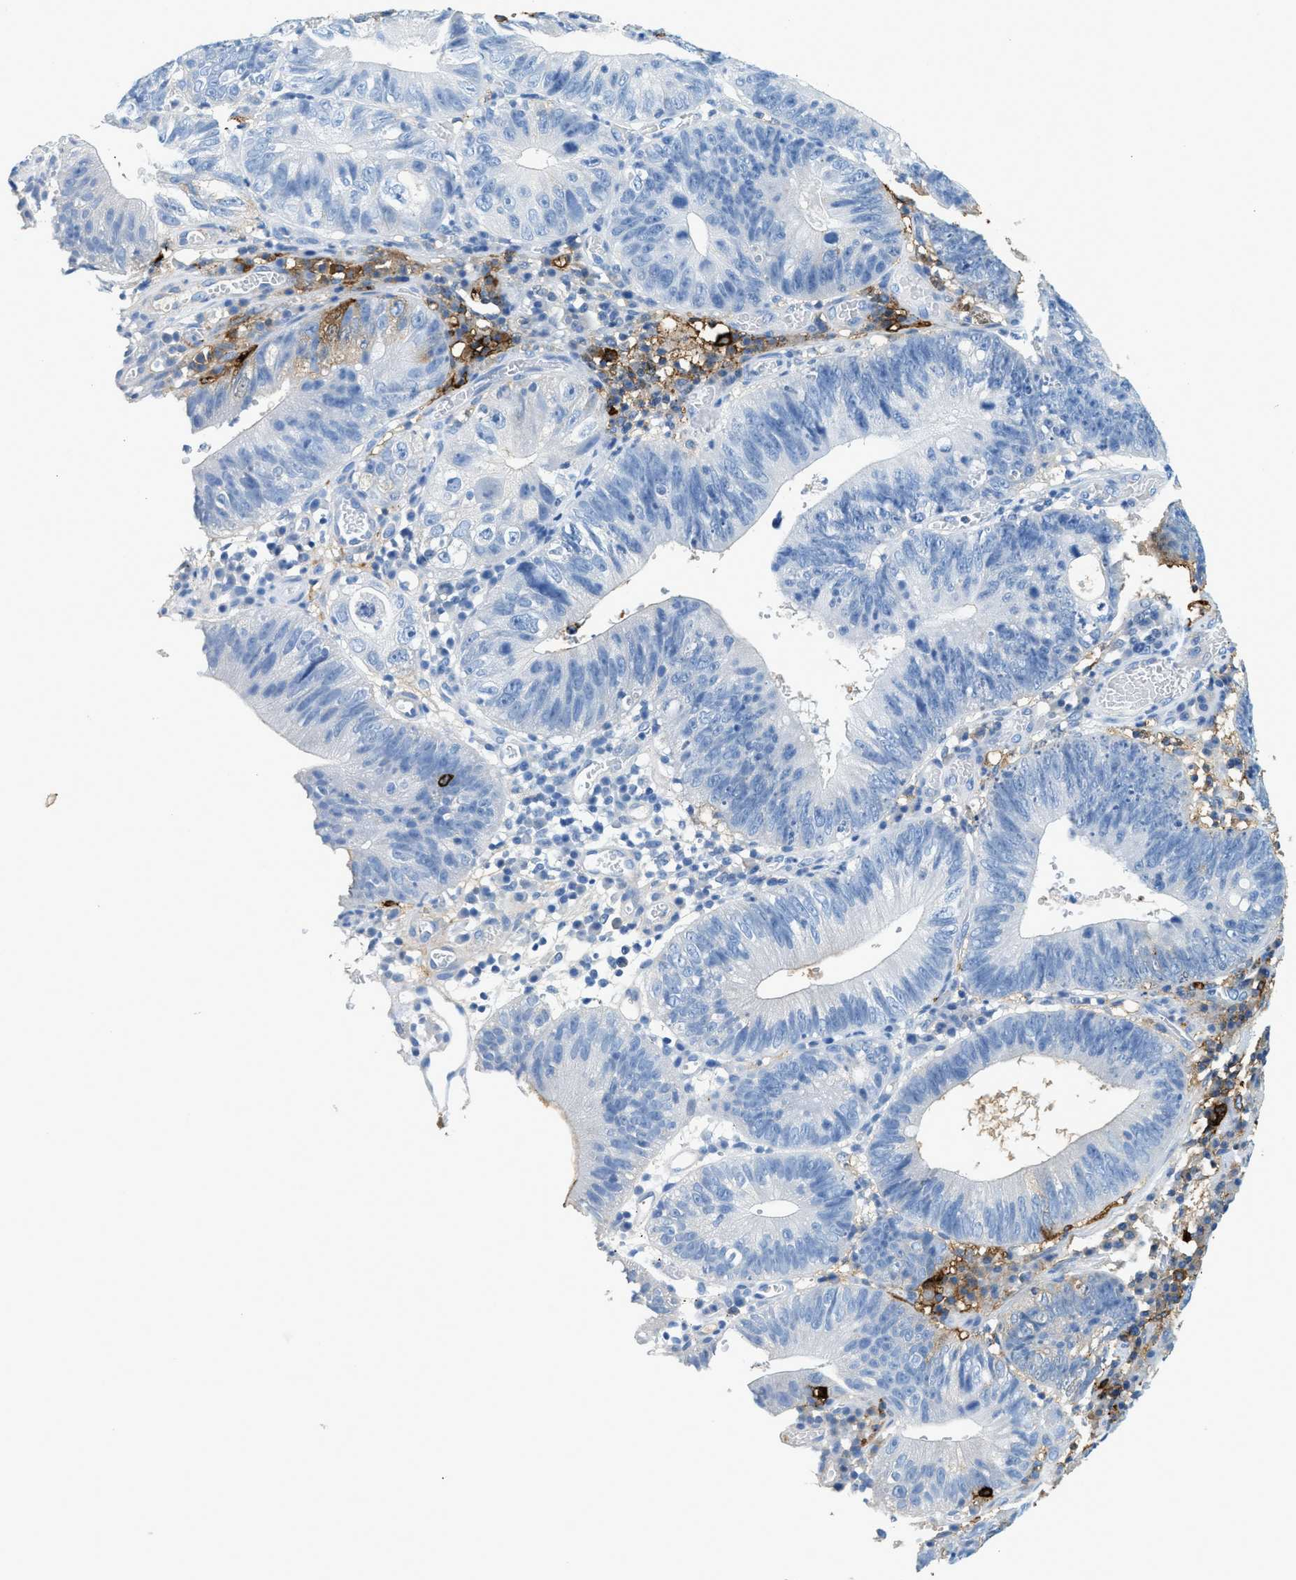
{"staining": {"intensity": "negative", "quantity": "none", "location": "none"}, "tissue": "stomach cancer", "cell_type": "Tumor cells", "image_type": "cancer", "snomed": [{"axis": "morphology", "description": "Adenocarcinoma, NOS"}, {"axis": "topography", "description": "Stomach"}], "caption": "Micrograph shows no protein positivity in tumor cells of stomach cancer (adenocarcinoma) tissue.", "gene": "TPSAB1", "patient": {"sex": "male", "age": 59}}